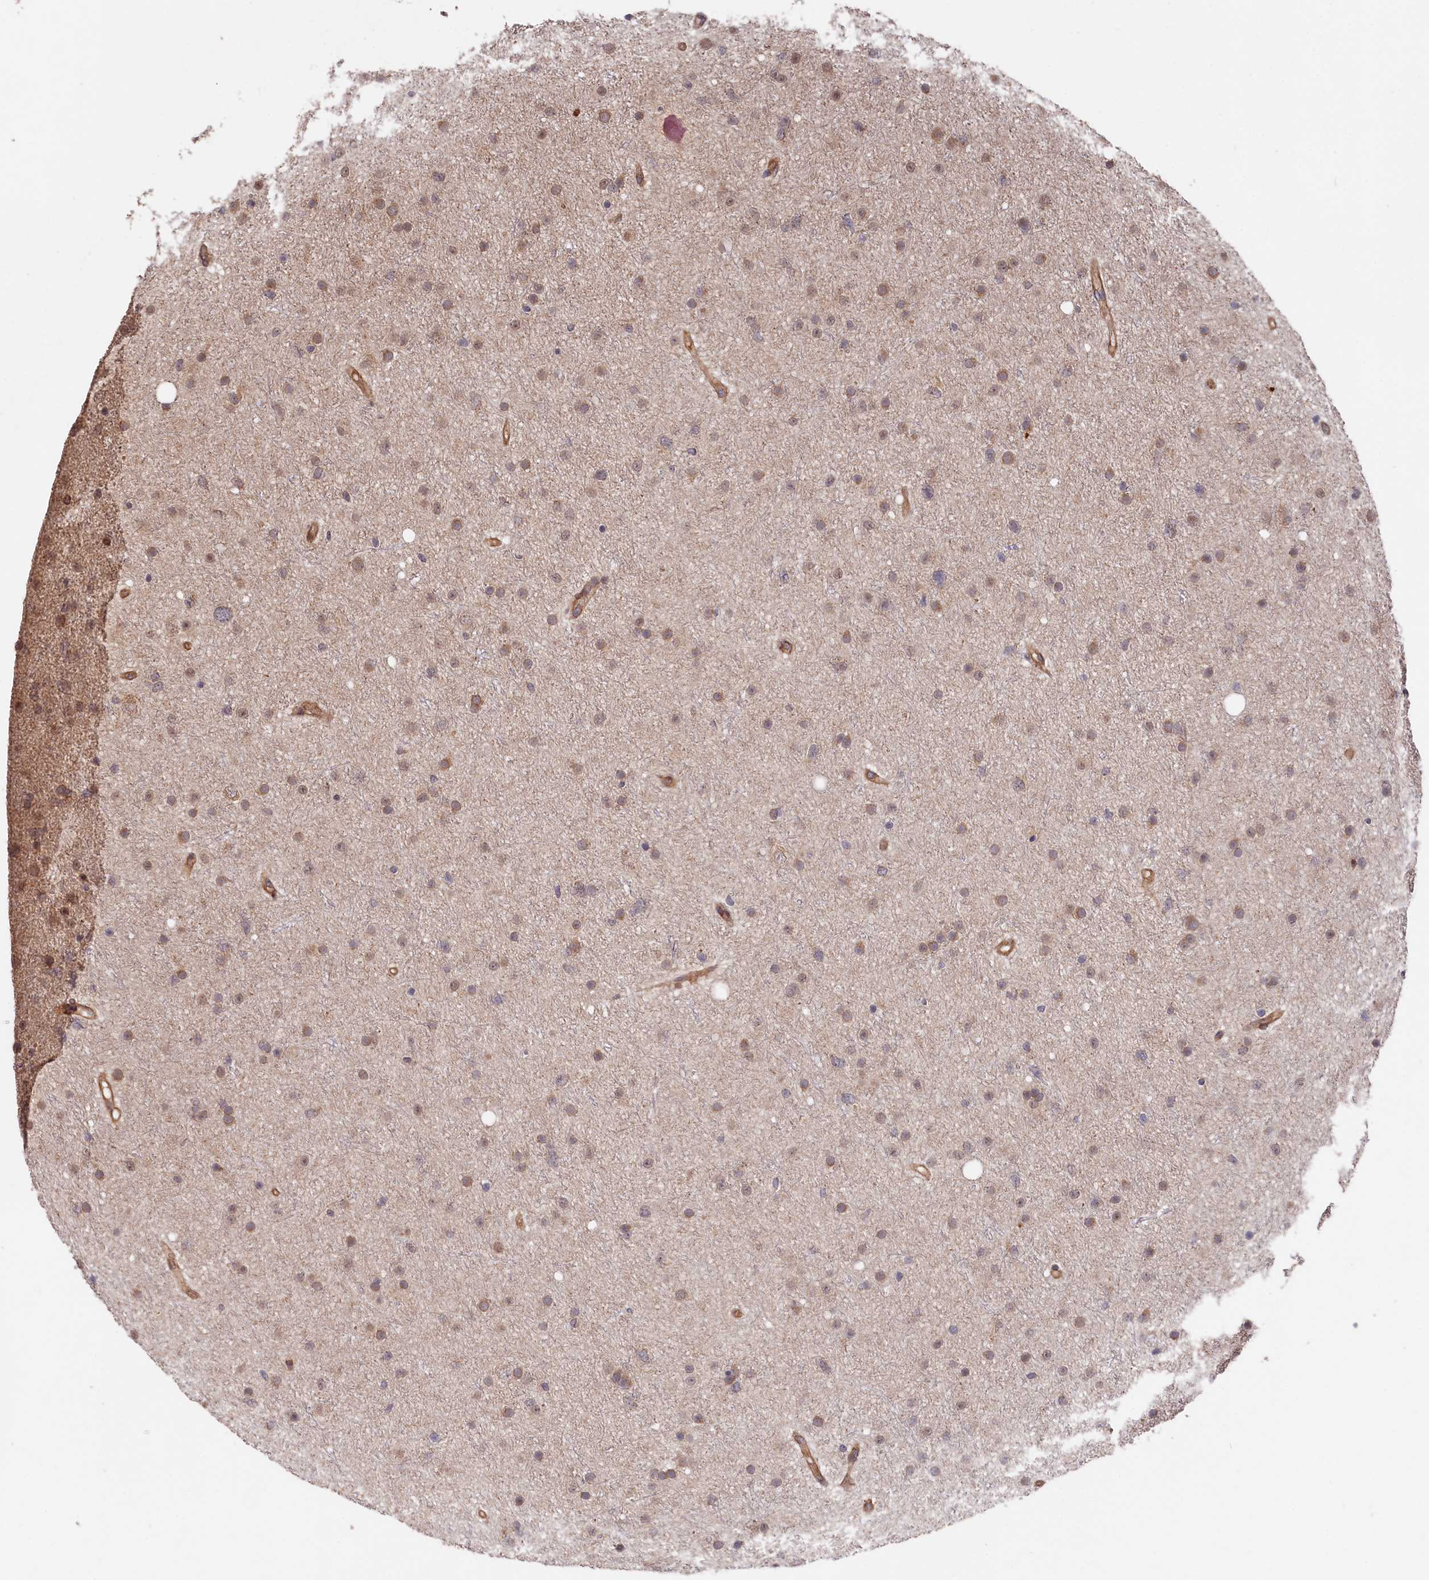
{"staining": {"intensity": "weak", "quantity": ">75%", "location": "cytoplasmic/membranous"}, "tissue": "glioma", "cell_type": "Tumor cells", "image_type": "cancer", "snomed": [{"axis": "morphology", "description": "Glioma, malignant, Low grade"}, {"axis": "topography", "description": "Cerebral cortex"}], "caption": "Glioma was stained to show a protein in brown. There is low levels of weak cytoplasmic/membranous positivity in about >75% of tumor cells. The staining was performed using DAB, with brown indicating positive protein expression. Nuclei are stained blue with hematoxylin.", "gene": "TNKS1BP1", "patient": {"sex": "female", "age": 39}}